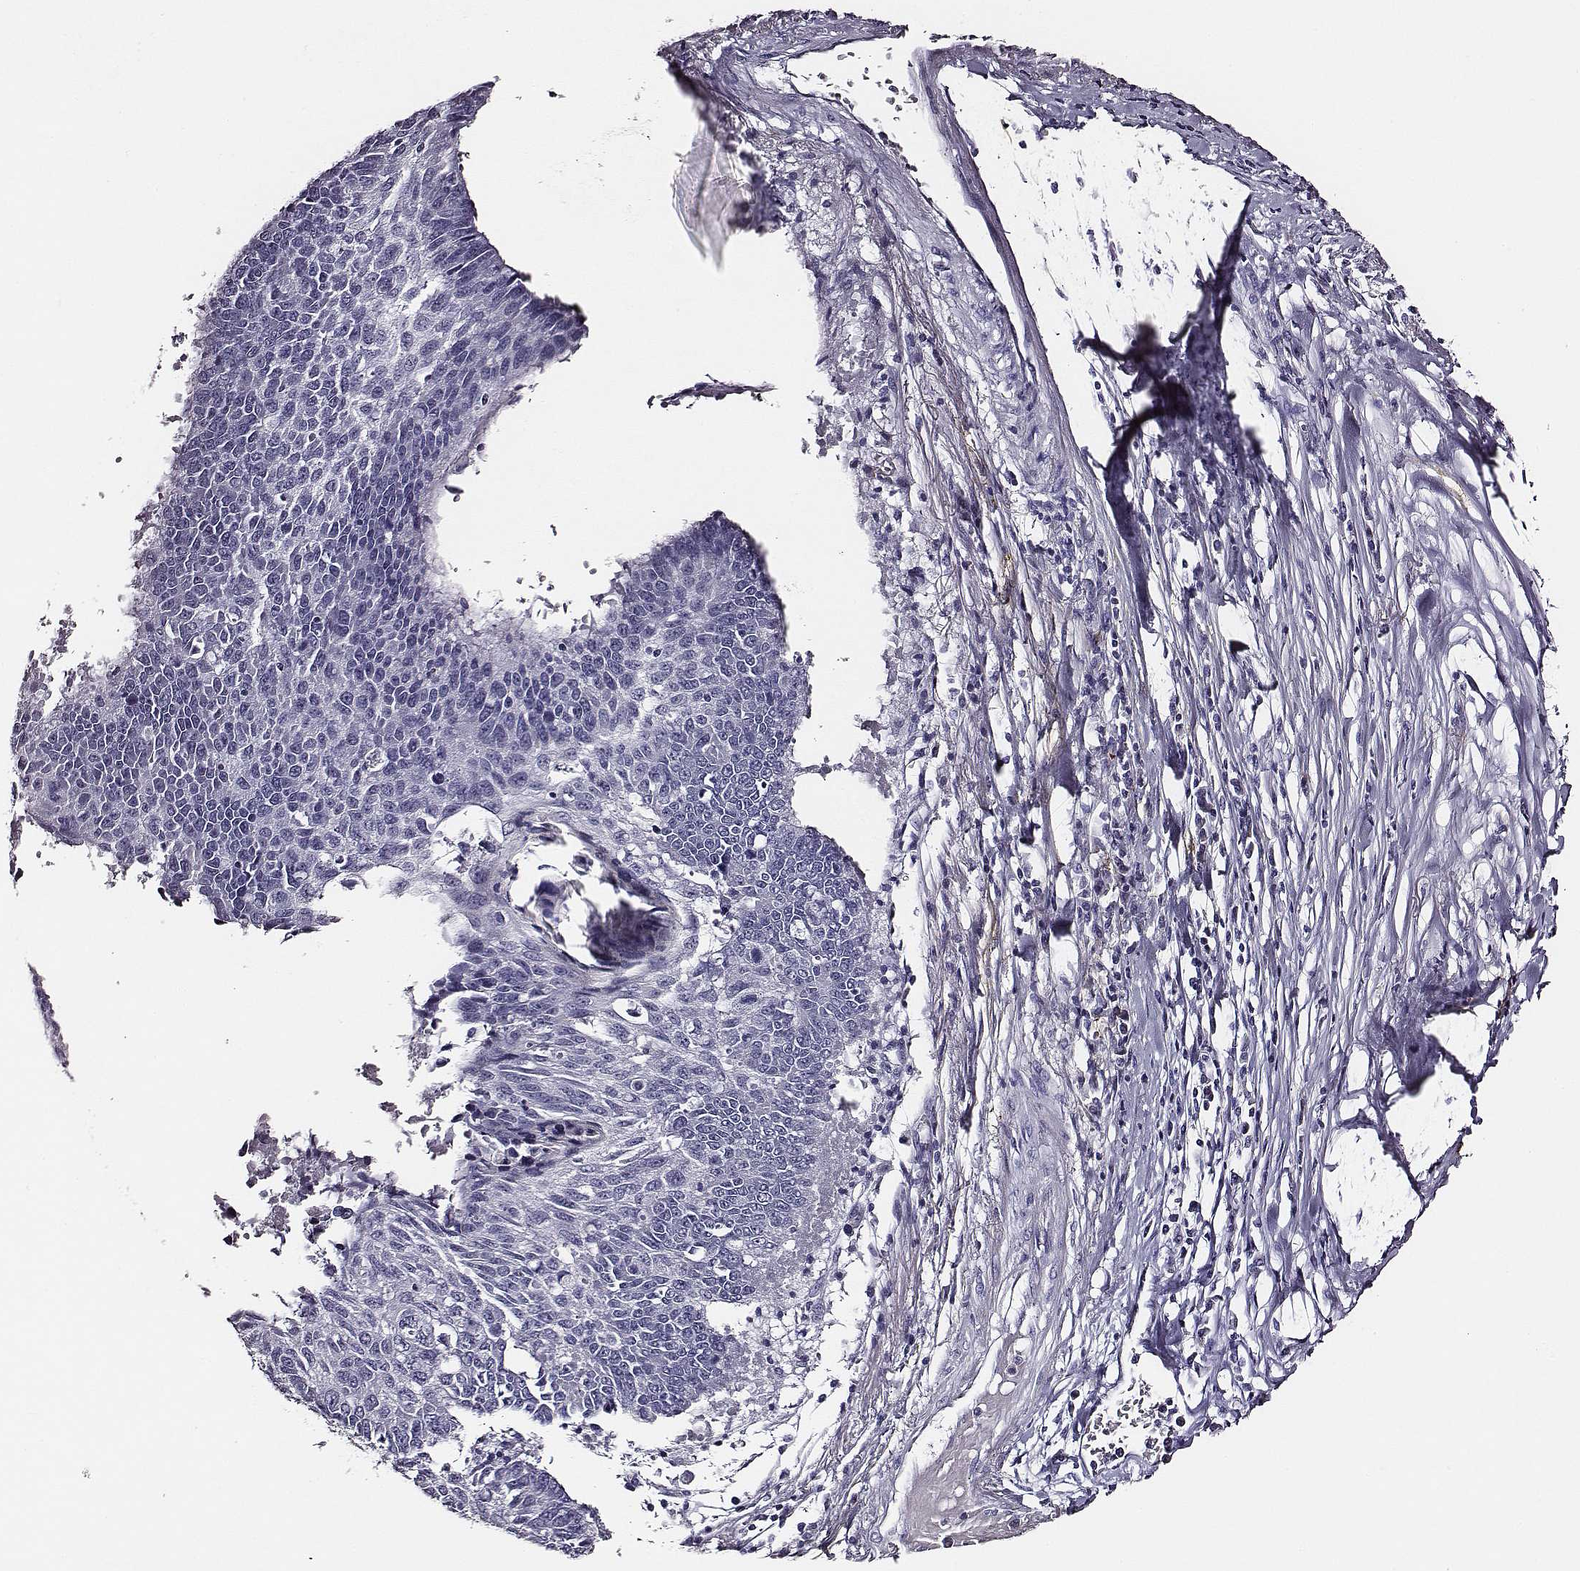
{"staining": {"intensity": "negative", "quantity": "none", "location": "none"}, "tissue": "lung cancer", "cell_type": "Tumor cells", "image_type": "cancer", "snomed": [{"axis": "morphology", "description": "Squamous cell carcinoma, NOS"}, {"axis": "topography", "description": "Lung"}], "caption": "Lung cancer stained for a protein using IHC exhibits no expression tumor cells.", "gene": "DPEP1", "patient": {"sex": "male", "age": 73}}